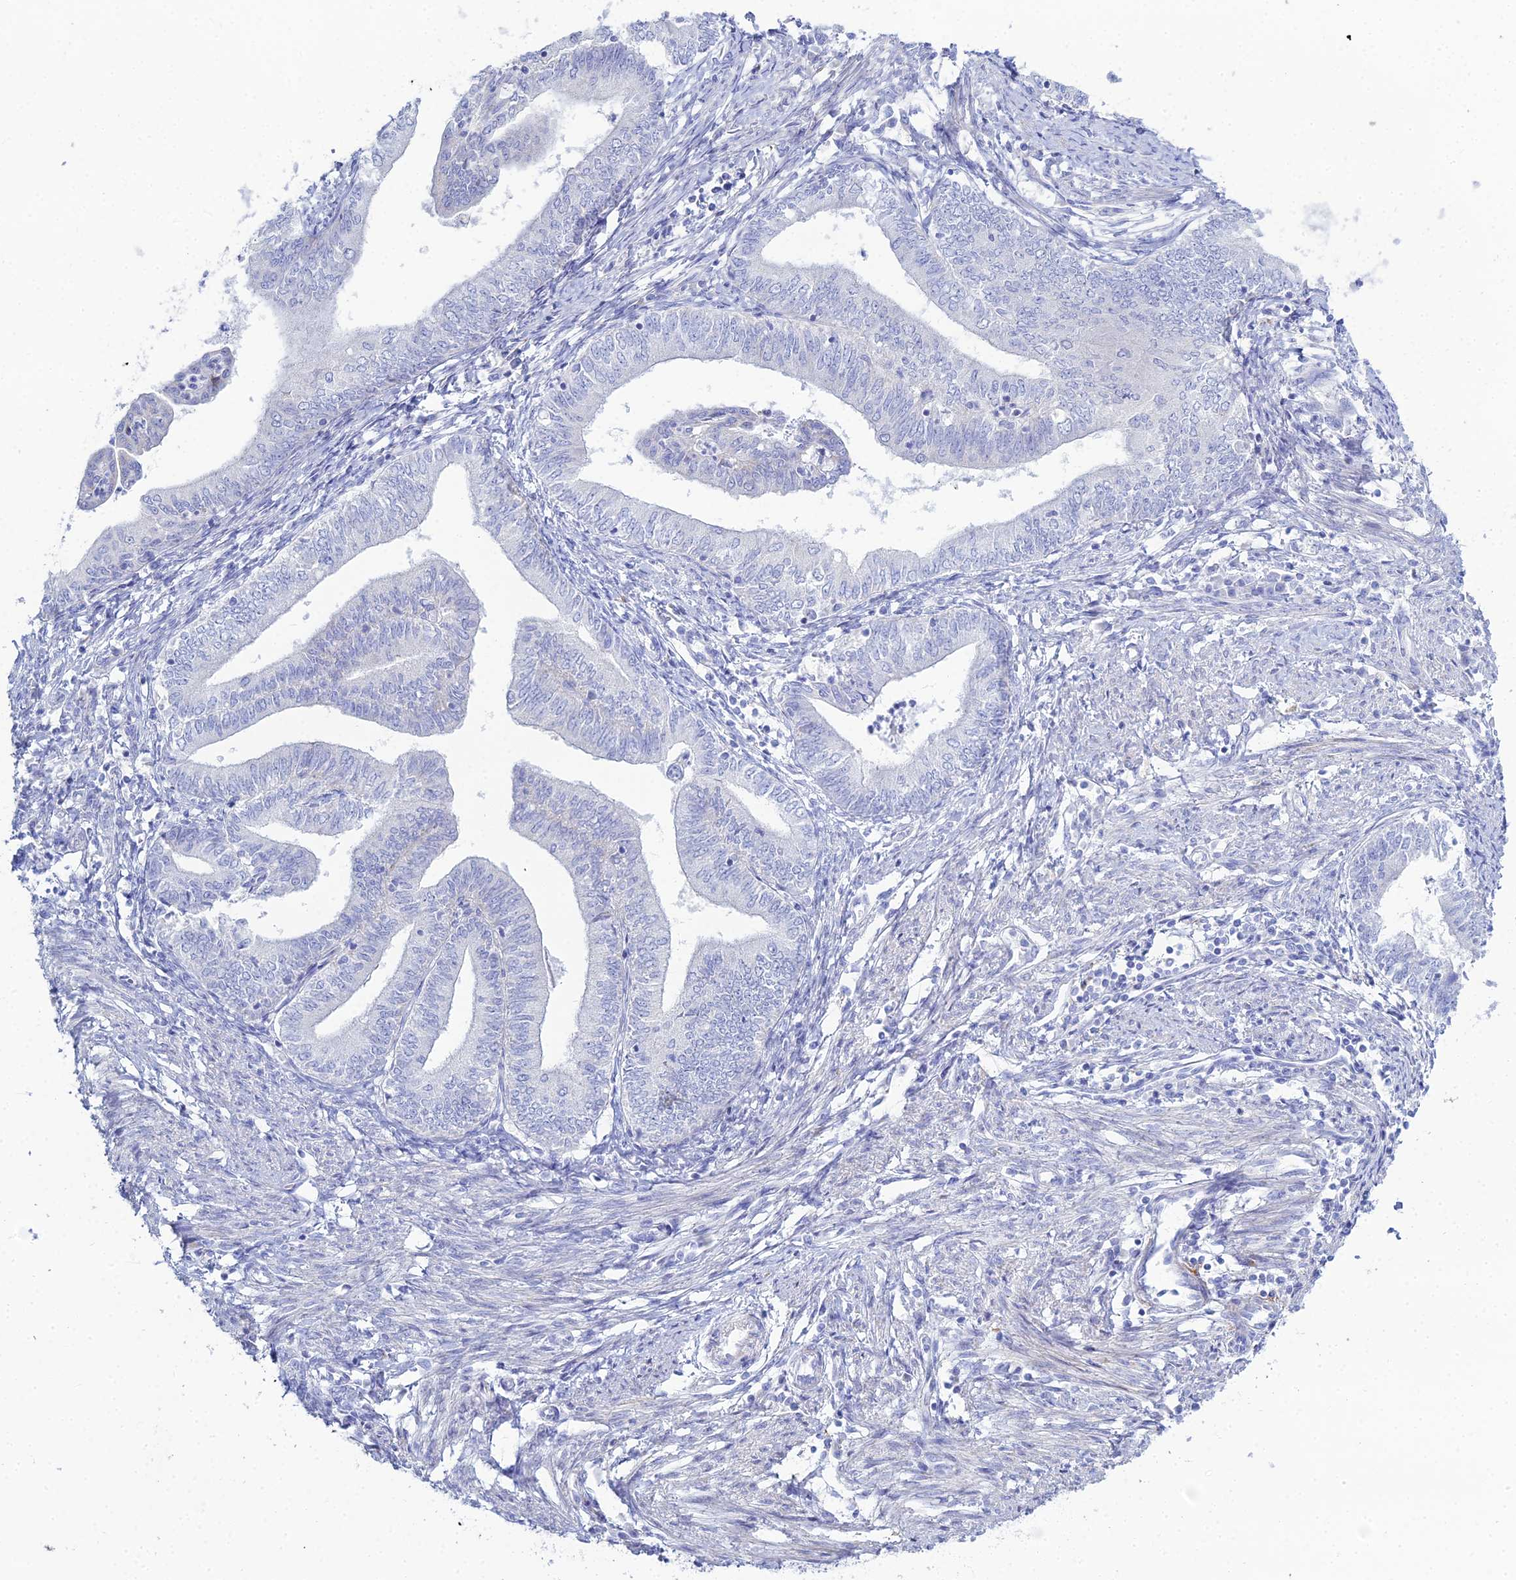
{"staining": {"intensity": "negative", "quantity": "none", "location": "none"}, "tissue": "endometrial cancer", "cell_type": "Tumor cells", "image_type": "cancer", "snomed": [{"axis": "morphology", "description": "Adenocarcinoma, NOS"}, {"axis": "topography", "description": "Endometrium"}], "caption": "Immunohistochemical staining of human endometrial cancer (adenocarcinoma) reveals no significant expression in tumor cells.", "gene": "DHX34", "patient": {"sex": "female", "age": 66}}